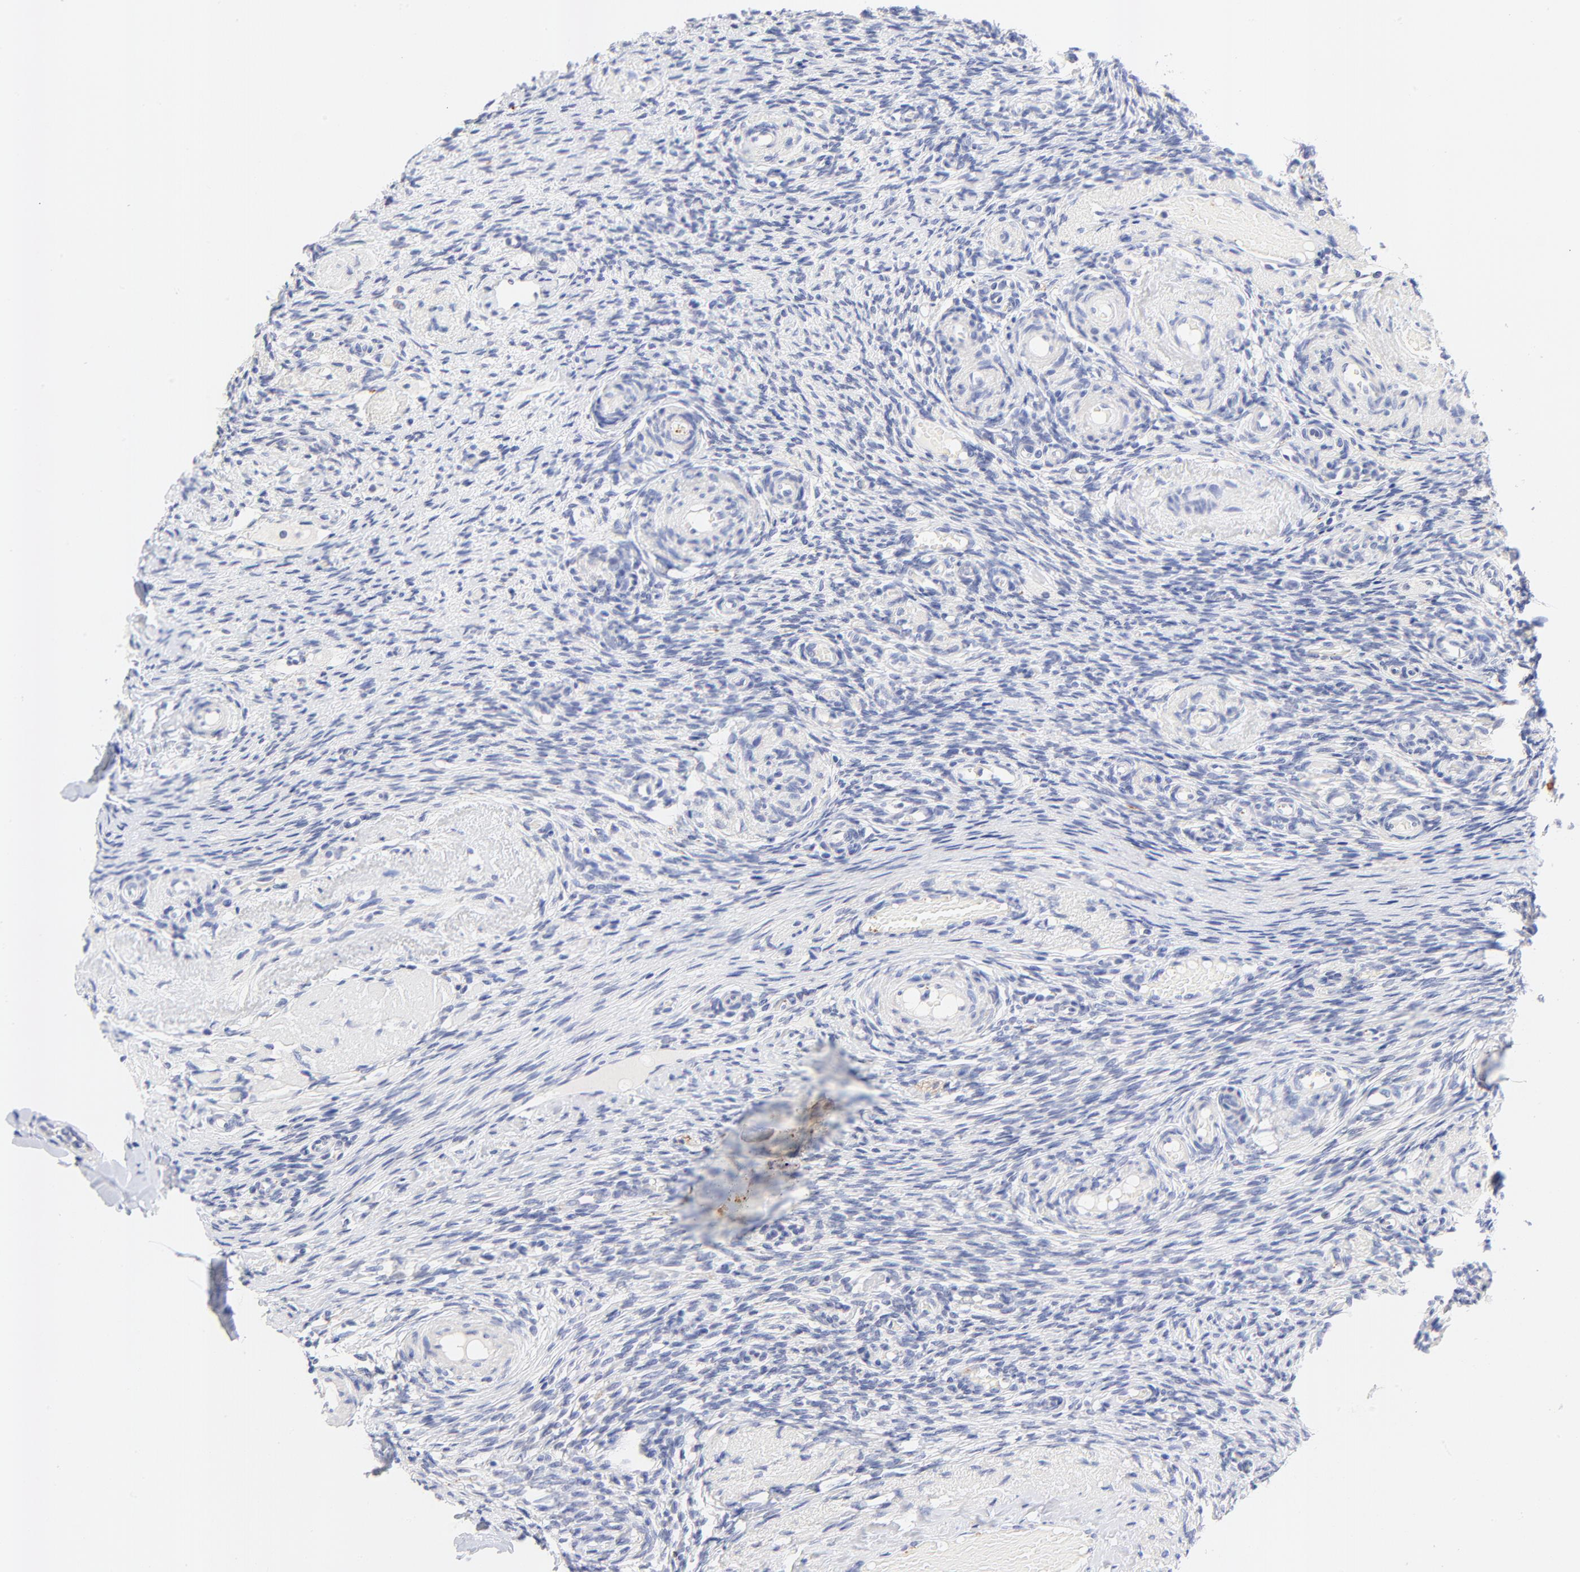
{"staining": {"intensity": "negative", "quantity": "none", "location": "none"}, "tissue": "ovary", "cell_type": "Follicle cells", "image_type": "normal", "snomed": [{"axis": "morphology", "description": "Normal tissue, NOS"}, {"axis": "topography", "description": "Ovary"}], "caption": "This is an immunohistochemistry (IHC) micrograph of unremarkable ovary. There is no expression in follicle cells.", "gene": "FAM117B", "patient": {"sex": "female", "age": 60}}